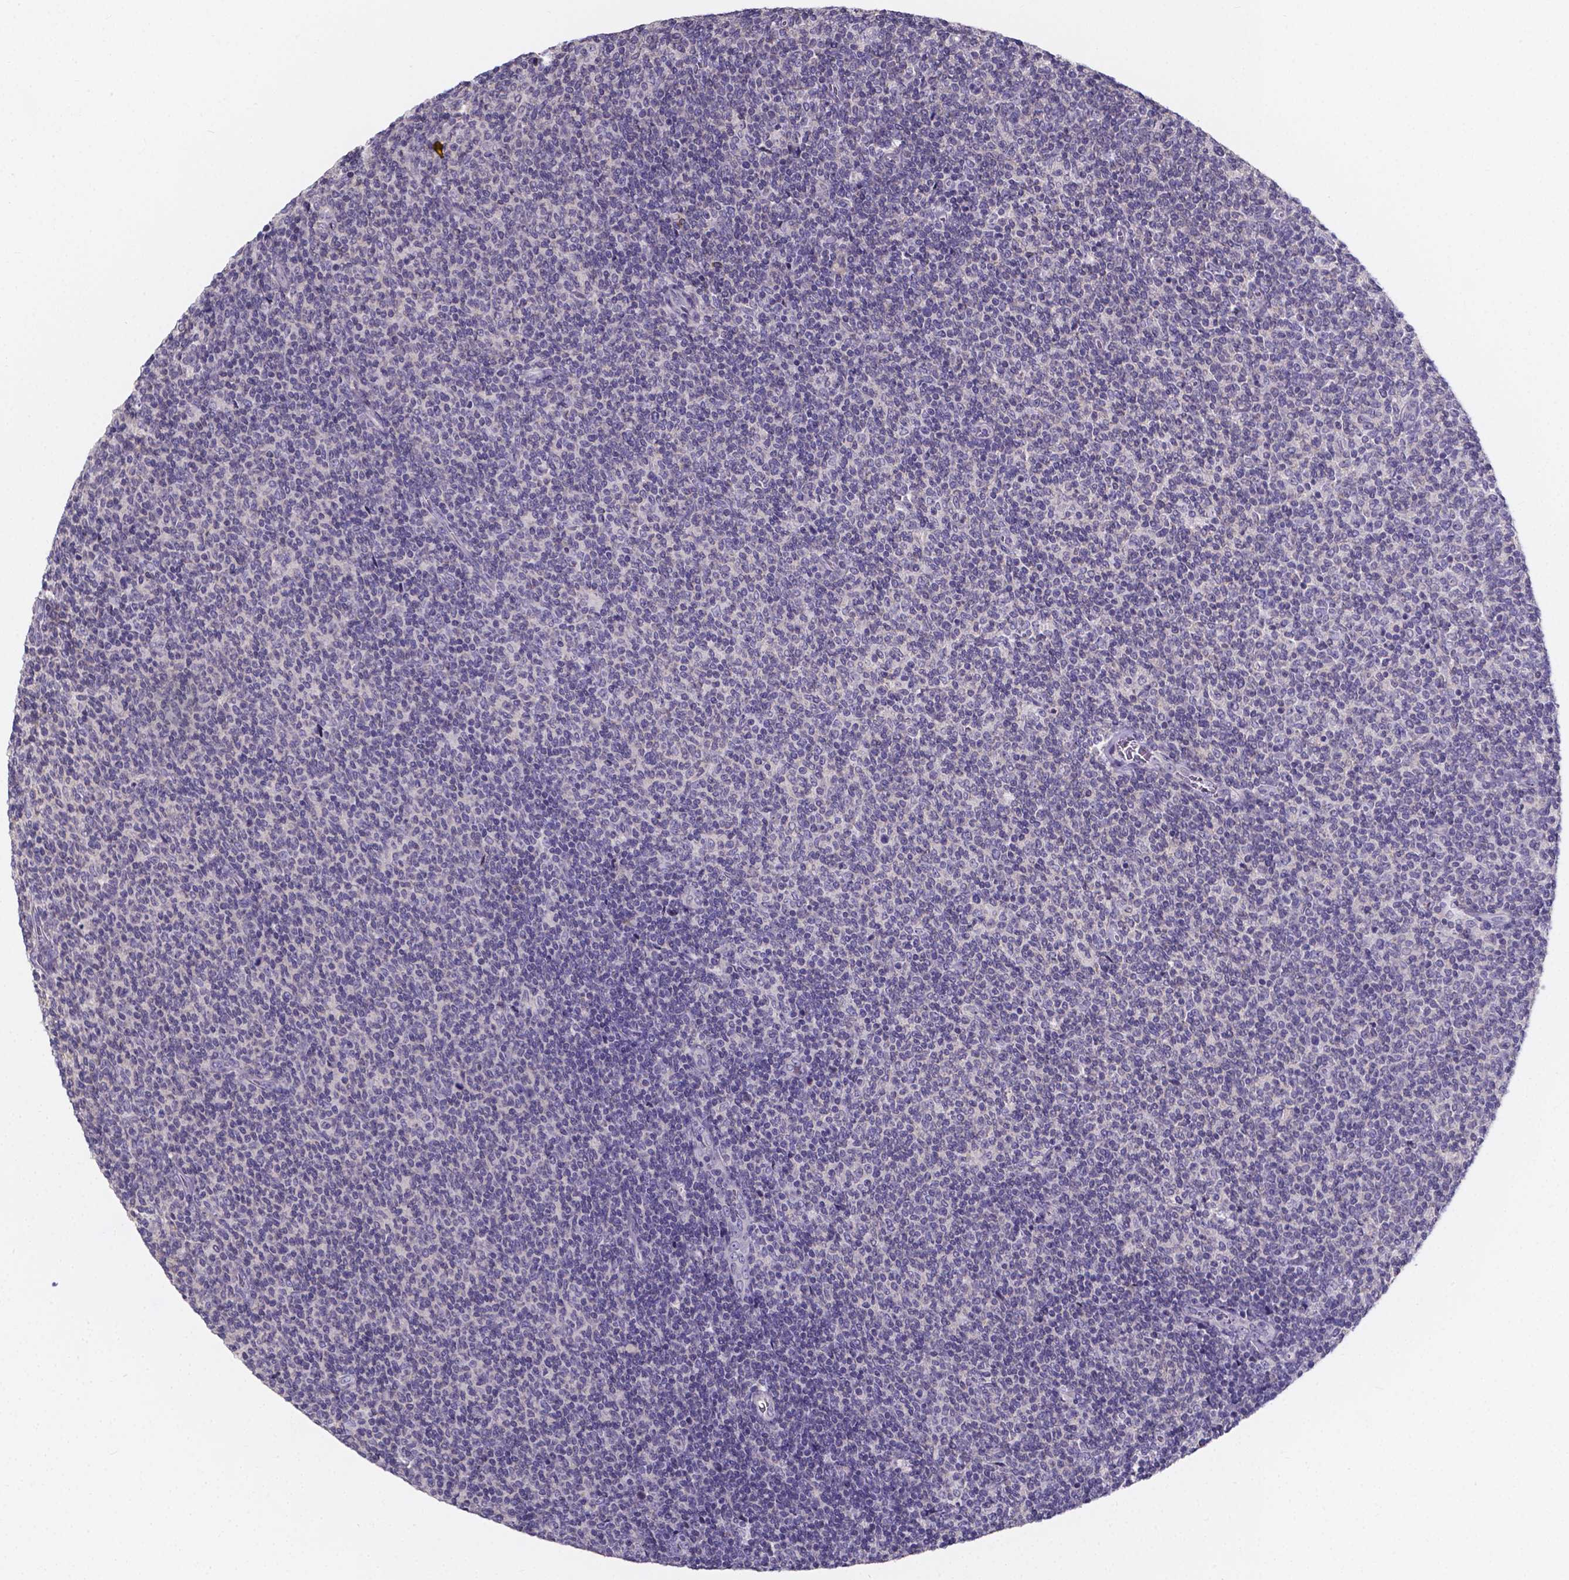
{"staining": {"intensity": "negative", "quantity": "none", "location": "none"}, "tissue": "lymphoma", "cell_type": "Tumor cells", "image_type": "cancer", "snomed": [{"axis": "morphology", "description": "Malignant lymphoma, non-Hodgkin's type, Low grade"}, {"axis": "topography", "description": "Lymph node"}], "caption": "This photomicrograph is of lymphoma stained with IHC to label a protein in brown with the nuclei are counter-stained blue. There is no expression in tumor cells. (Immunohistochemistry (ihc), brightfield microscopy, high magnification).", "gene": "SPOCD1", "patient": {"sex": "male", "age": 52}}